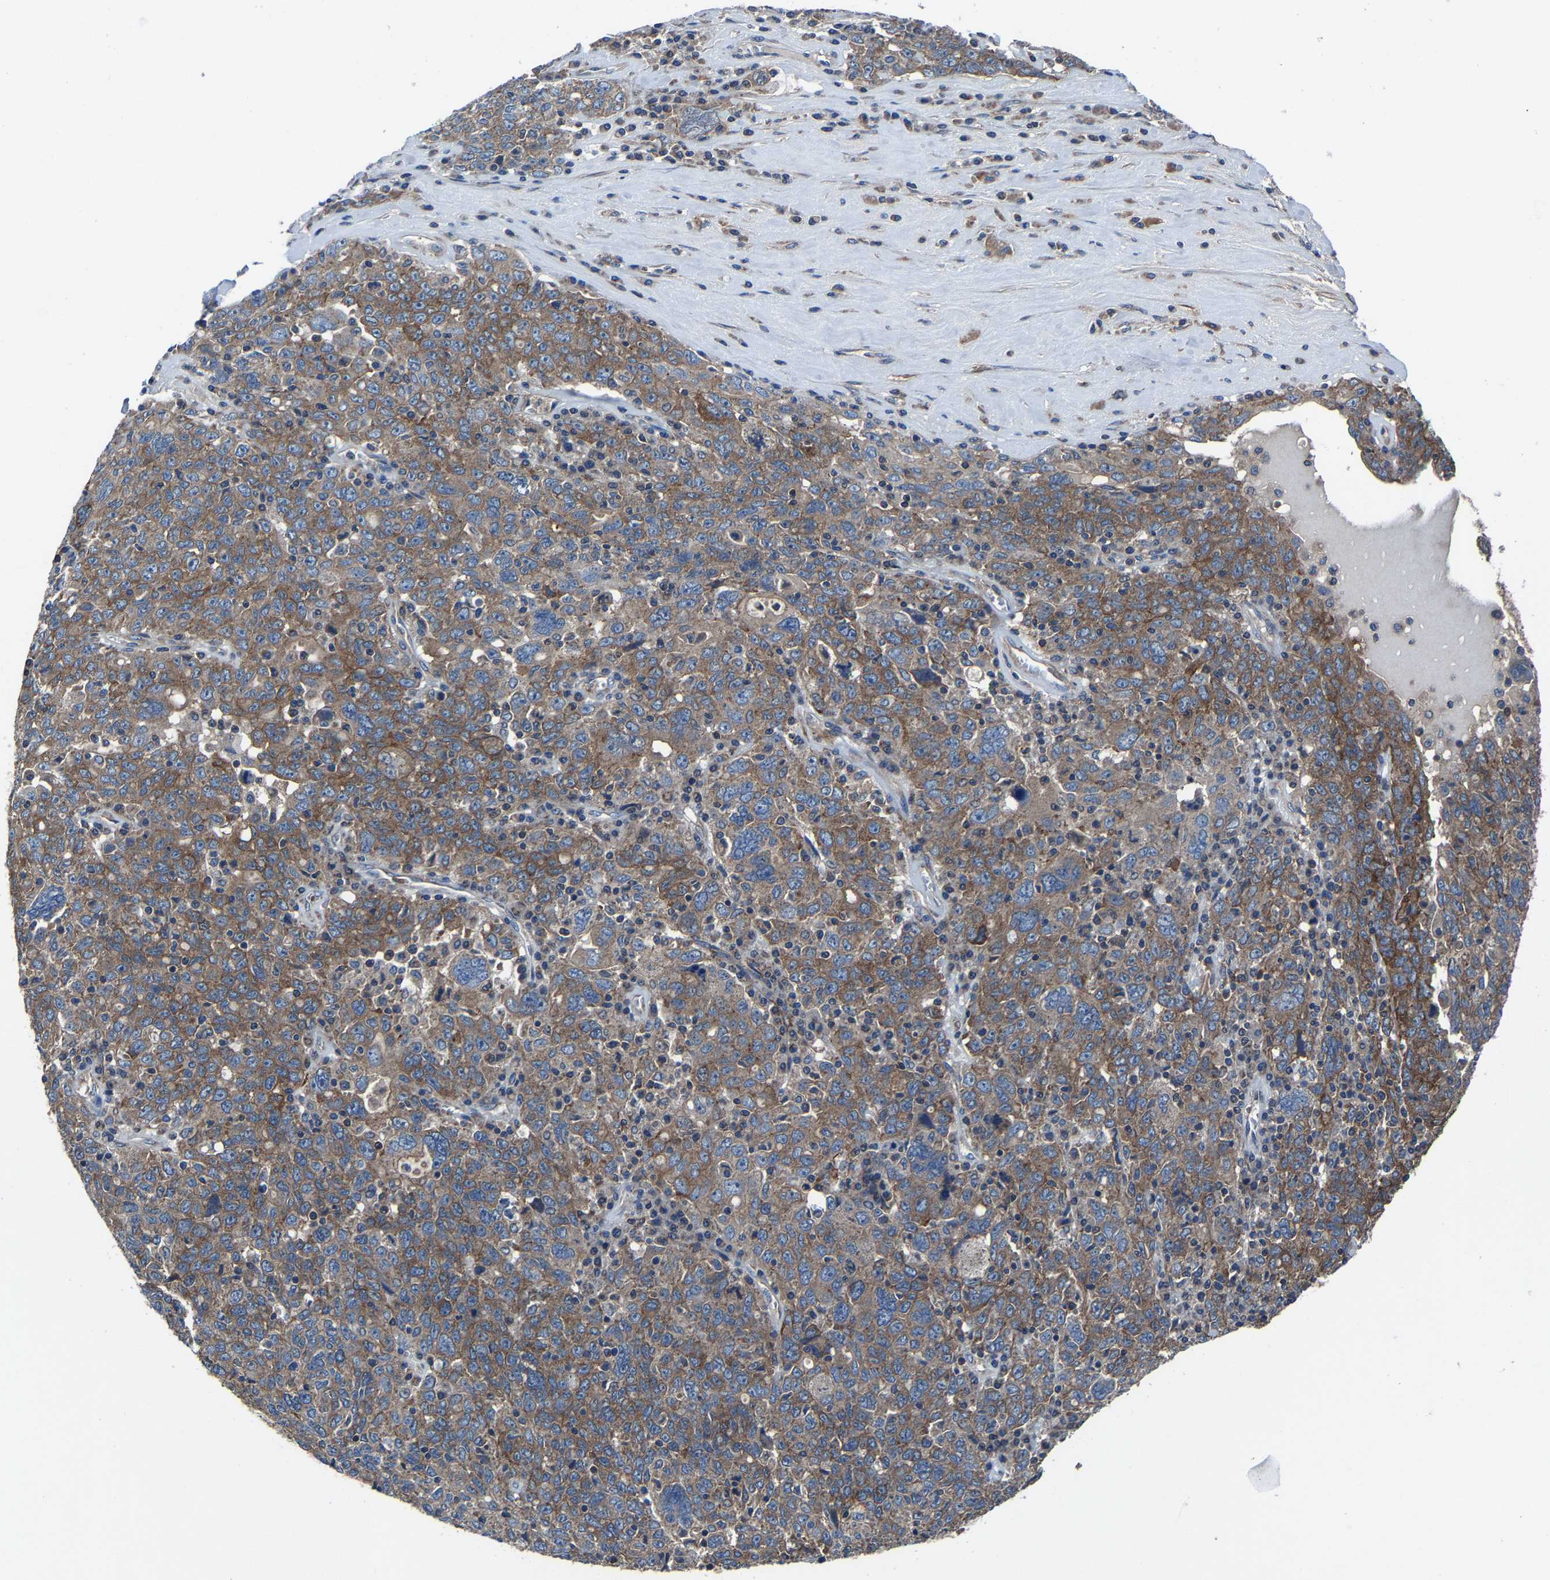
{"staining": {"intensity": "moderate", "quantity": ">75%", "location": "cytoplasmic/membranous"}, "tissue": "ovarian cancer", "cell_type": "Tumor cells", "image_type": "cancer", "snomed": [{"axis": "morphology", "description": "Carcinoma, endometroid"}, {"axis": "topography", "description": "Ovary"}], "caption": "Immunohistochemical staining of human ovarian cancer (endometroid carcinoma) shows medium levels of moderate cytoplasmic/membranous staining in approximately >75% of tumor cells.", "gene": "KIAA1958", "patient": {"sex": "female", "age": 62}}